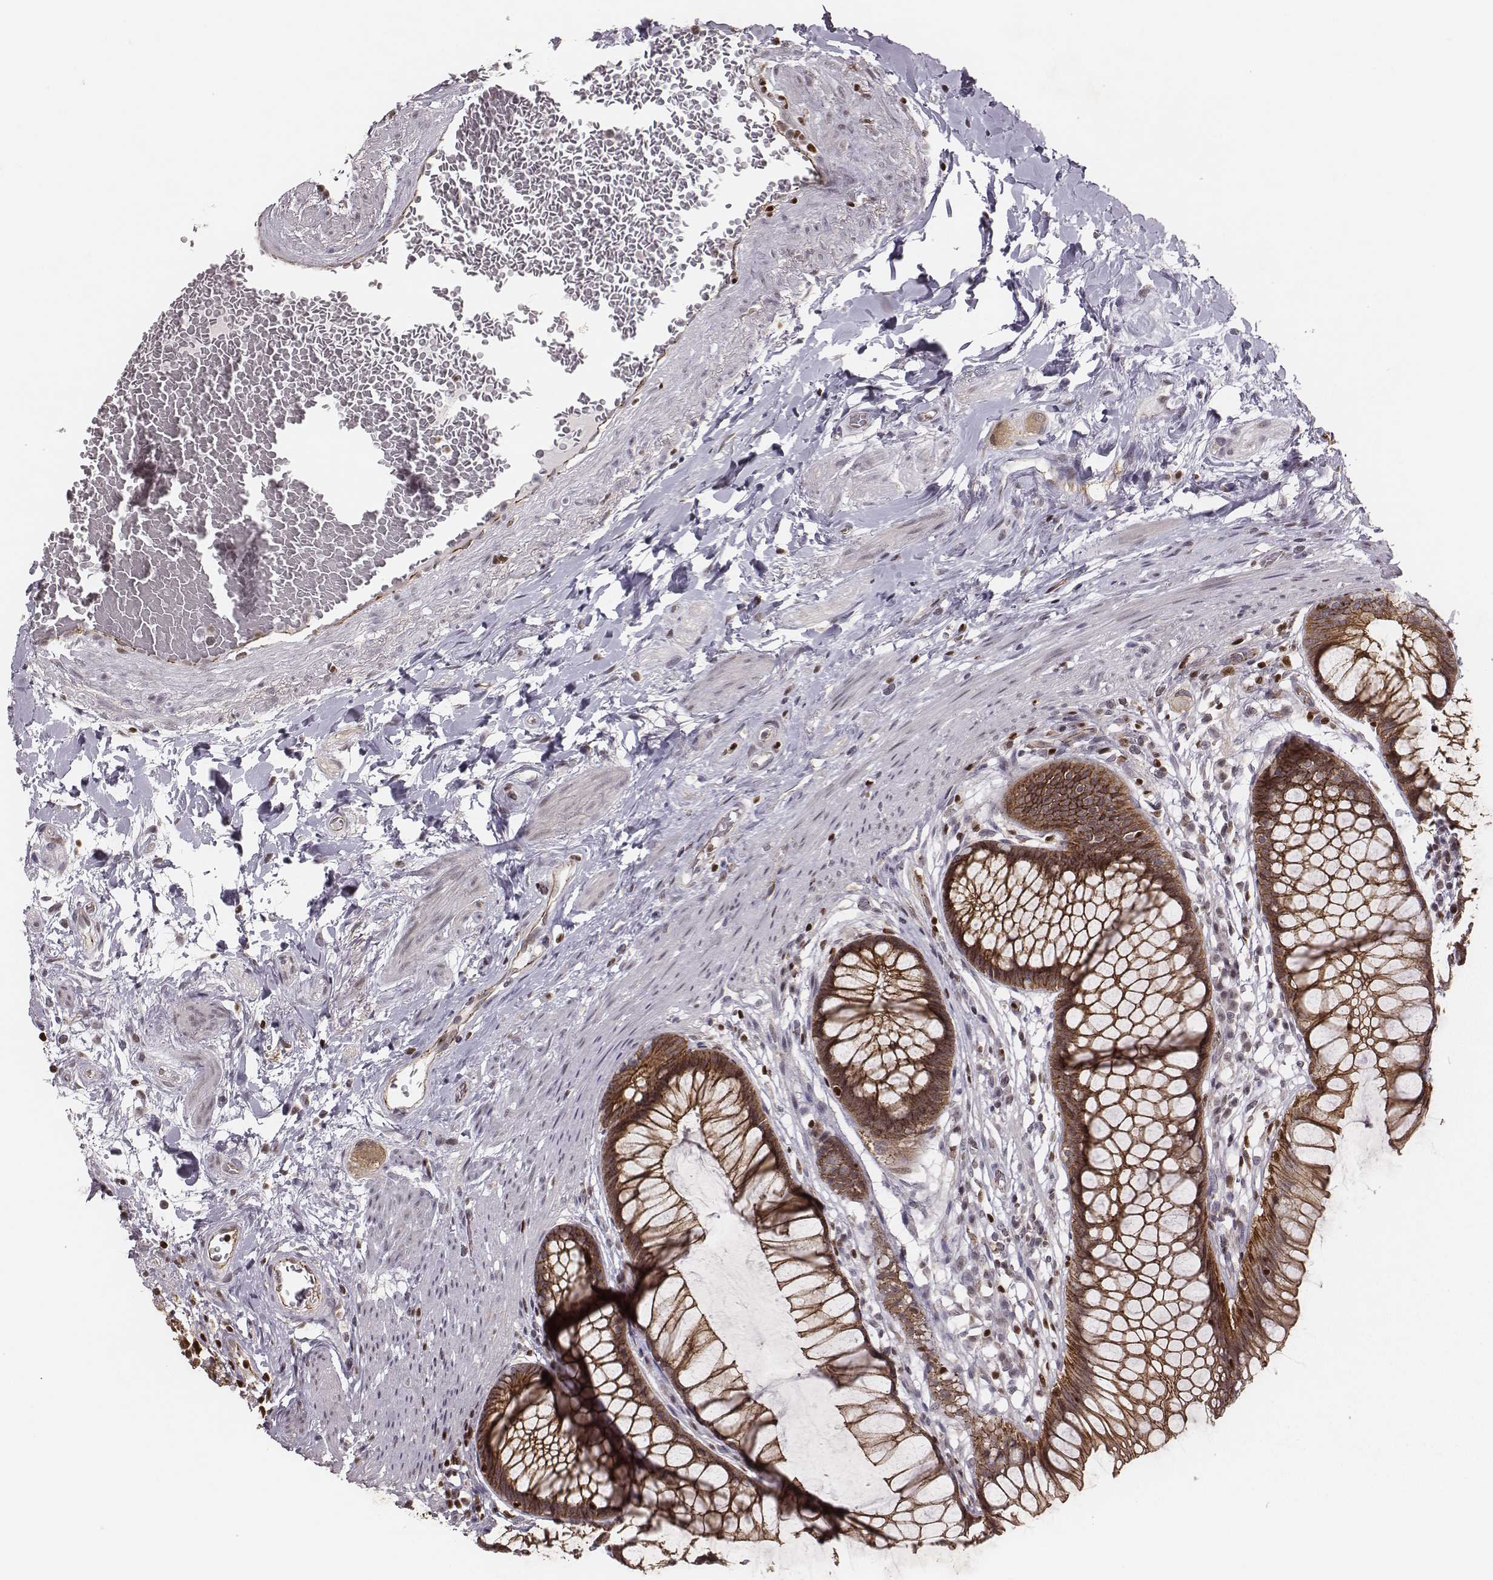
{"staining": {"intensity": "strong", "quantity": ">75%", "location": "cytoplasmic/membranous"}, "tissue": "rectum", "cell_type": "Glandular cells", "image_type": "normal", "snomed": [{"axis": "morphology", "description": "Normal tissue, NOS"}, {"axis": "topography", "description": "Smooth muscle"}, {"axis": "topography", "description": "Rectum"}], "caption": "IHC (DAB (3,3'-diaminobenzidine)) staining of unremarkable rectum shows strong cytoplasmic/membranous protein staining in about >75% of glandular cells. Nuclei are stained in blue.", "gene": "WDR59", "patient": {"sex": "male", "age": 53}}